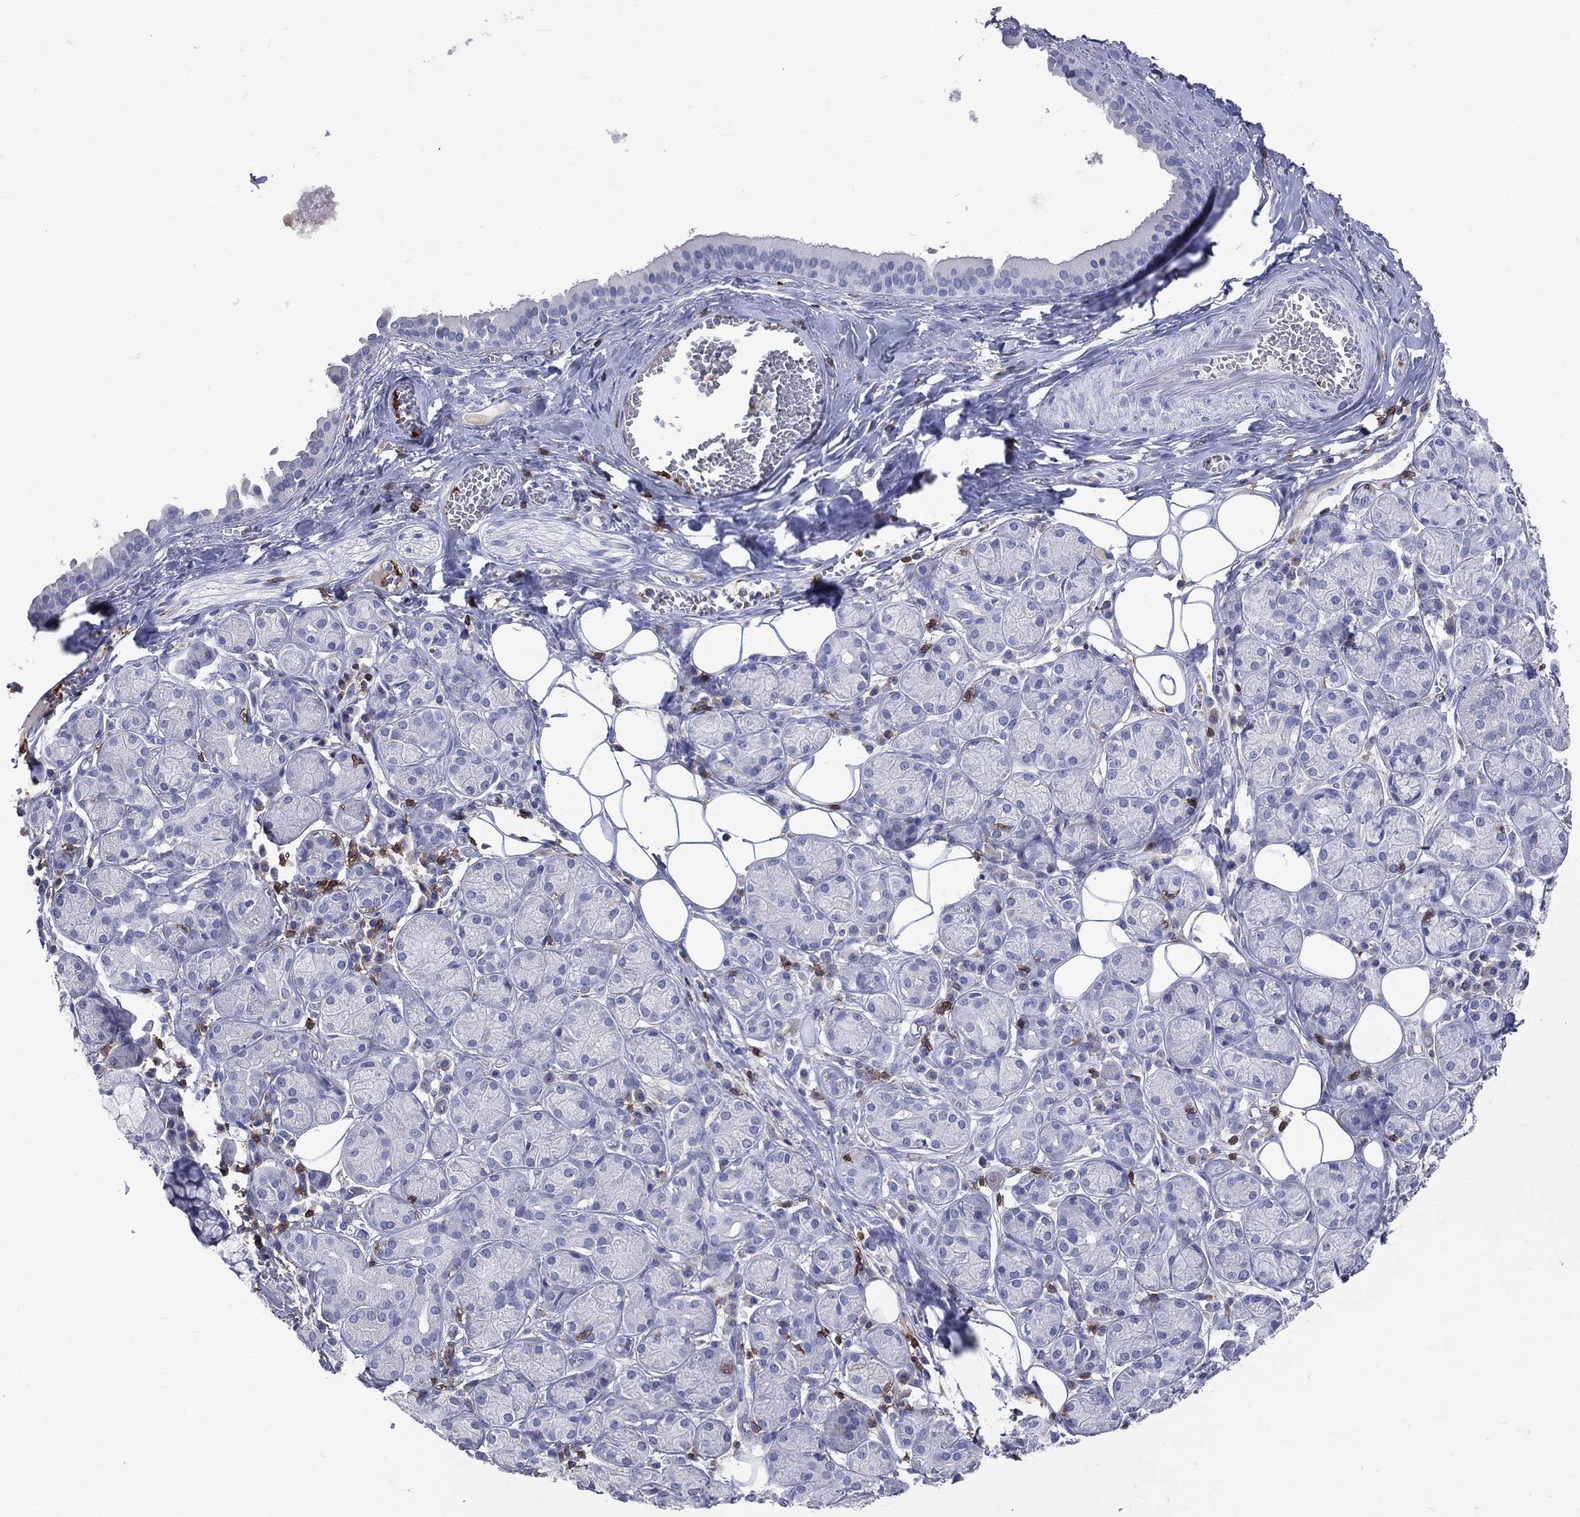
{"staining": {"intensity": "negative", "quantity": "none", "location": "none"}, "tissue": "salivary gland", "cell_type": "Glandular cells", "image_type": "normal", "snomed": [{"axis": "morphology", "description": "Normal tissue, NOS"}, {"axis": "topography", "description": "Salivary gland"}], "caption": "DAB (3,3'-diaminobenzidine) immunohistochemical staining of unremarkable human salivary gland displays no significant positivity in glandular cells. (Brightfield microscopy of DAB immunohistochemistry (IHC) at high magnification).", "gene": "LAT", "patient": {"sex": "male", "age": 71}}